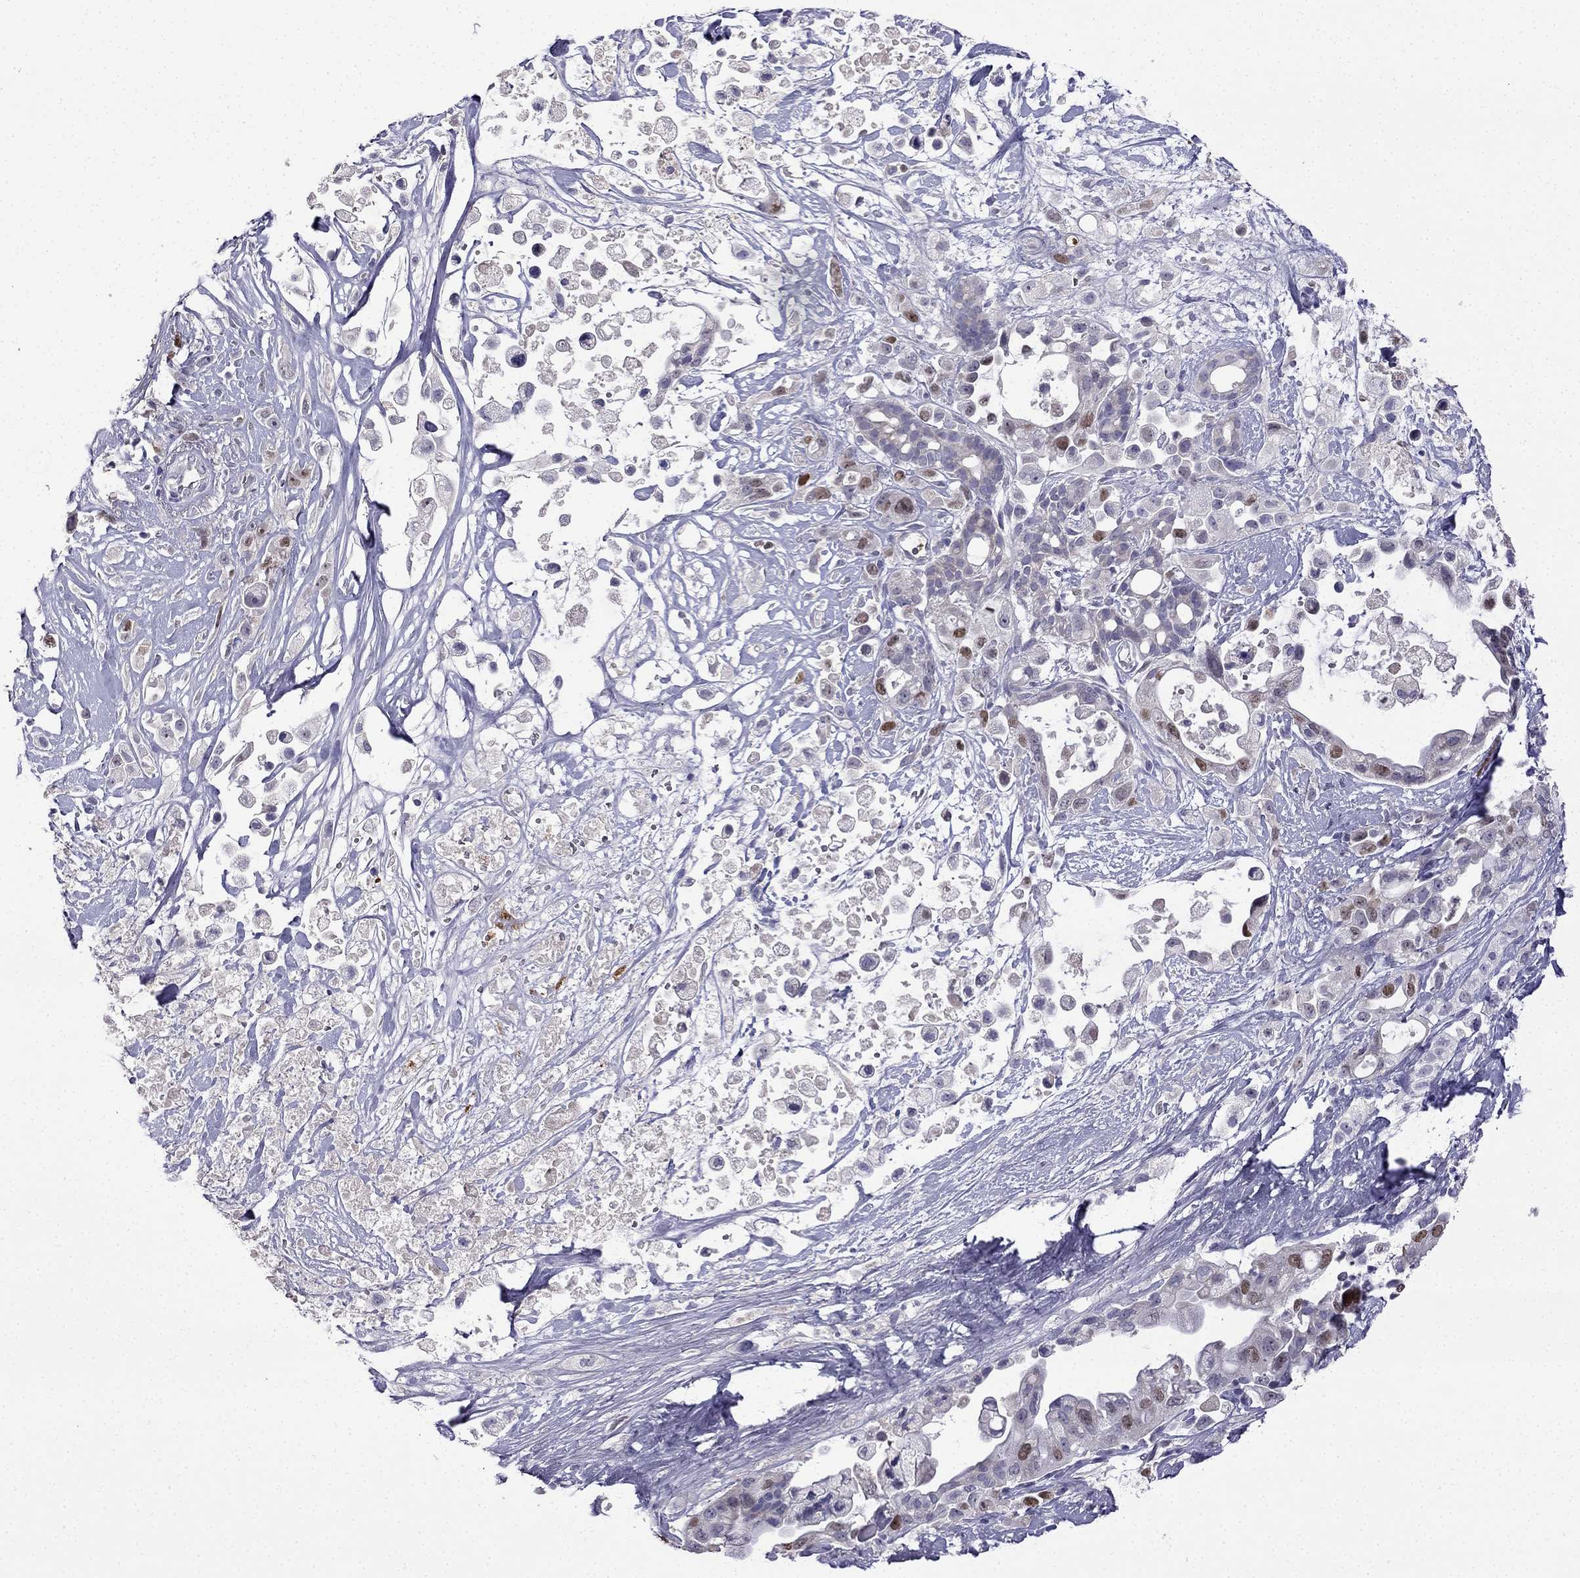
{"staining": {"intensity": "moderate", "quantity": "<25%", "location": "nuclear"}, "tissue": "pancreatic cancer", "cell_type": "Tumor cells", "image_type": "cancer", "snomed": [{"axis": "morphology", "description": "Adenocarcinoma, NOS"}, {"axis": "topography", "description": "Pancreas"}], "caption": "This is an image of immunohistochemistry (IHC) staining of adenocarcinoma (pancreatic), which shows moderate expression in the nuclear of tumor cells.", "gene": "UHRF1", "patient": {"sex": "male", "age": 44}}